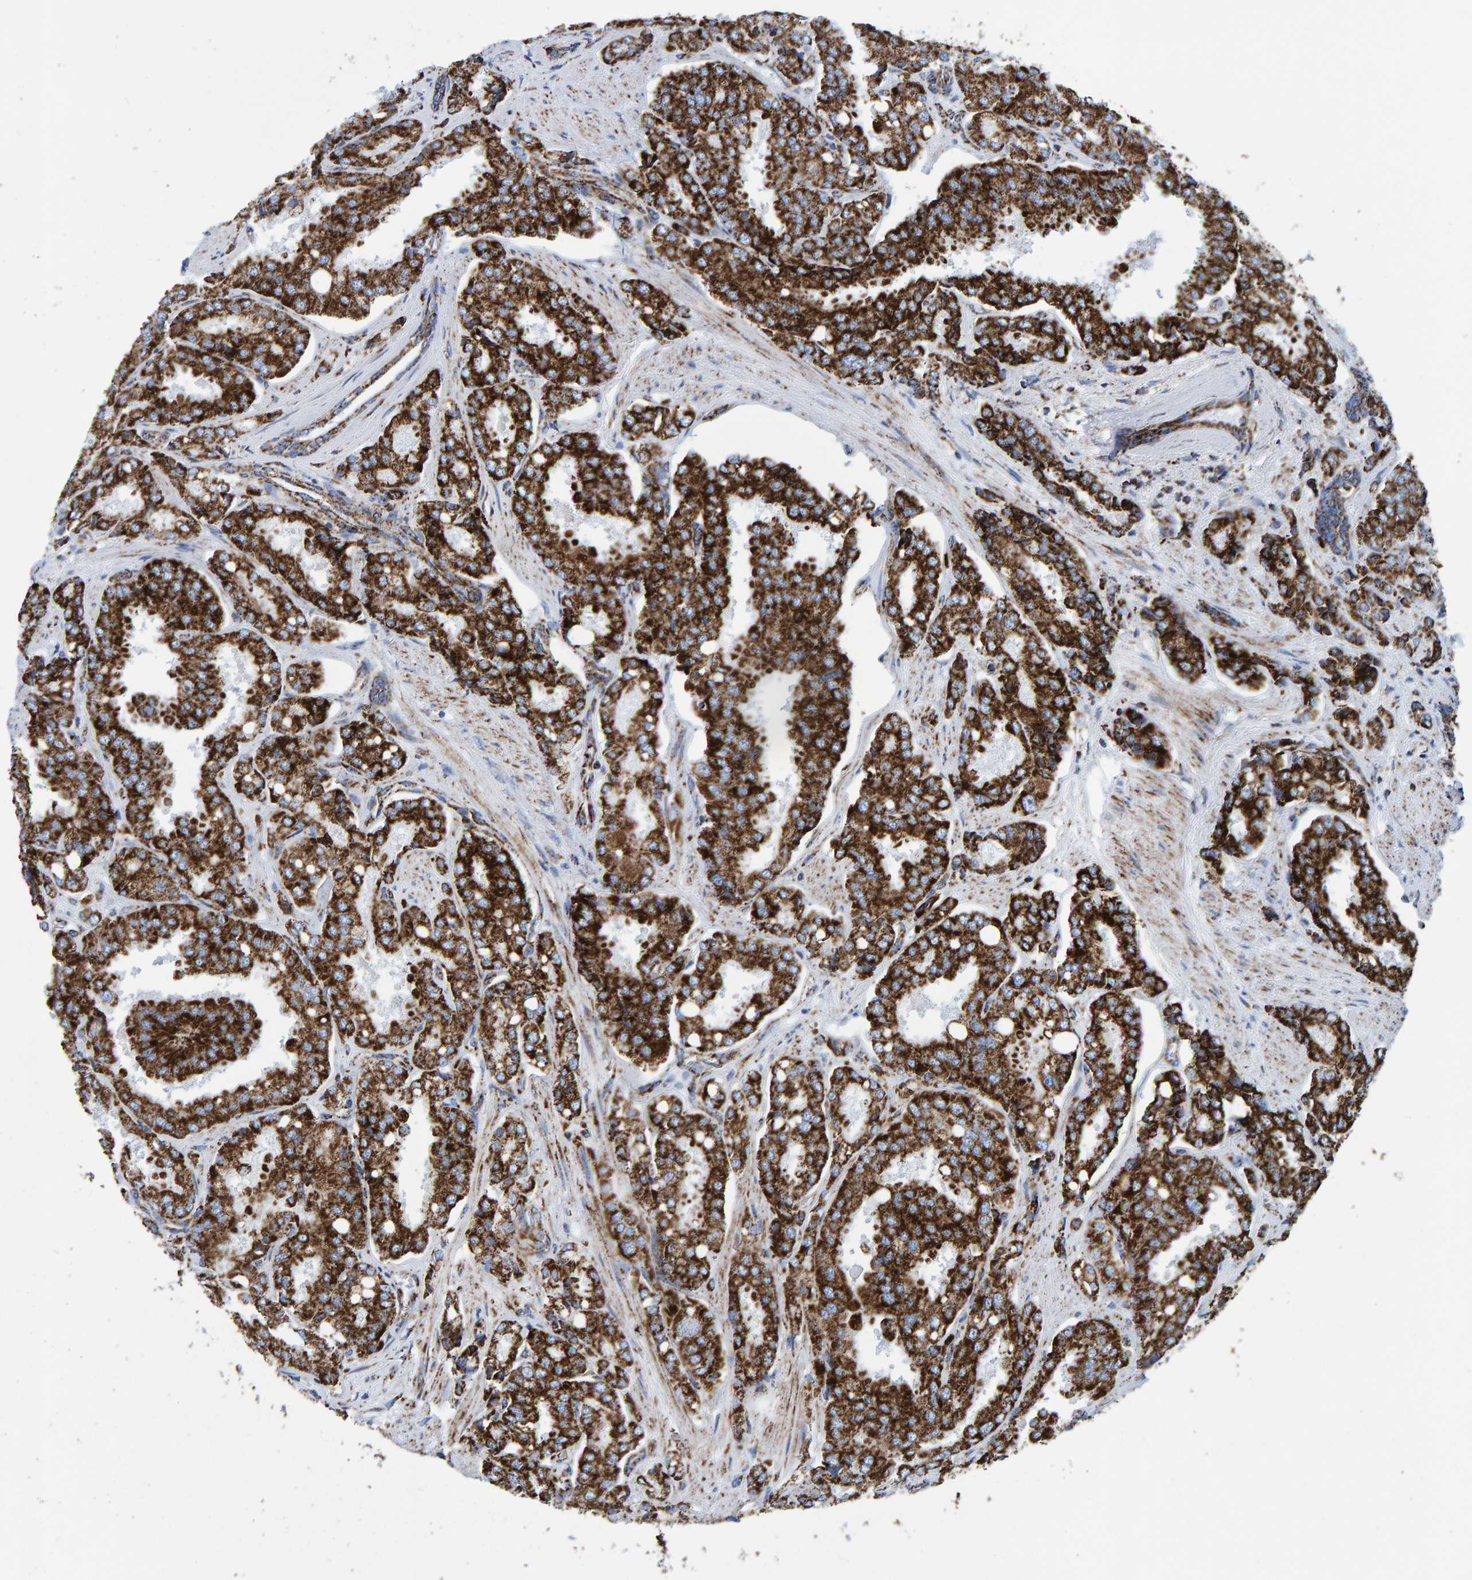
{"staining": {"intensity": "strong", "quantity": ">75%", "location": "cytoplasmic/membranous"}, "tissue": "prostate cancer", "cell_type": "Tumor cells", "image_type": "cancer", "snomed": [{"axis": "morphology", "description": "Adenocarcinoma, High grade"}, {"axis": "topography", "description": "Prostate"}], "caption": "This histopathology image demonstrates immunohistochemistry staining of high-grade adenocarcinoma (prostate), with high strong cytoplasmic/membranous staining in approximately >75% of tumor cells.", "gene": "ENSG00000262660", "patient": {"sex": "male", "age": 50}}